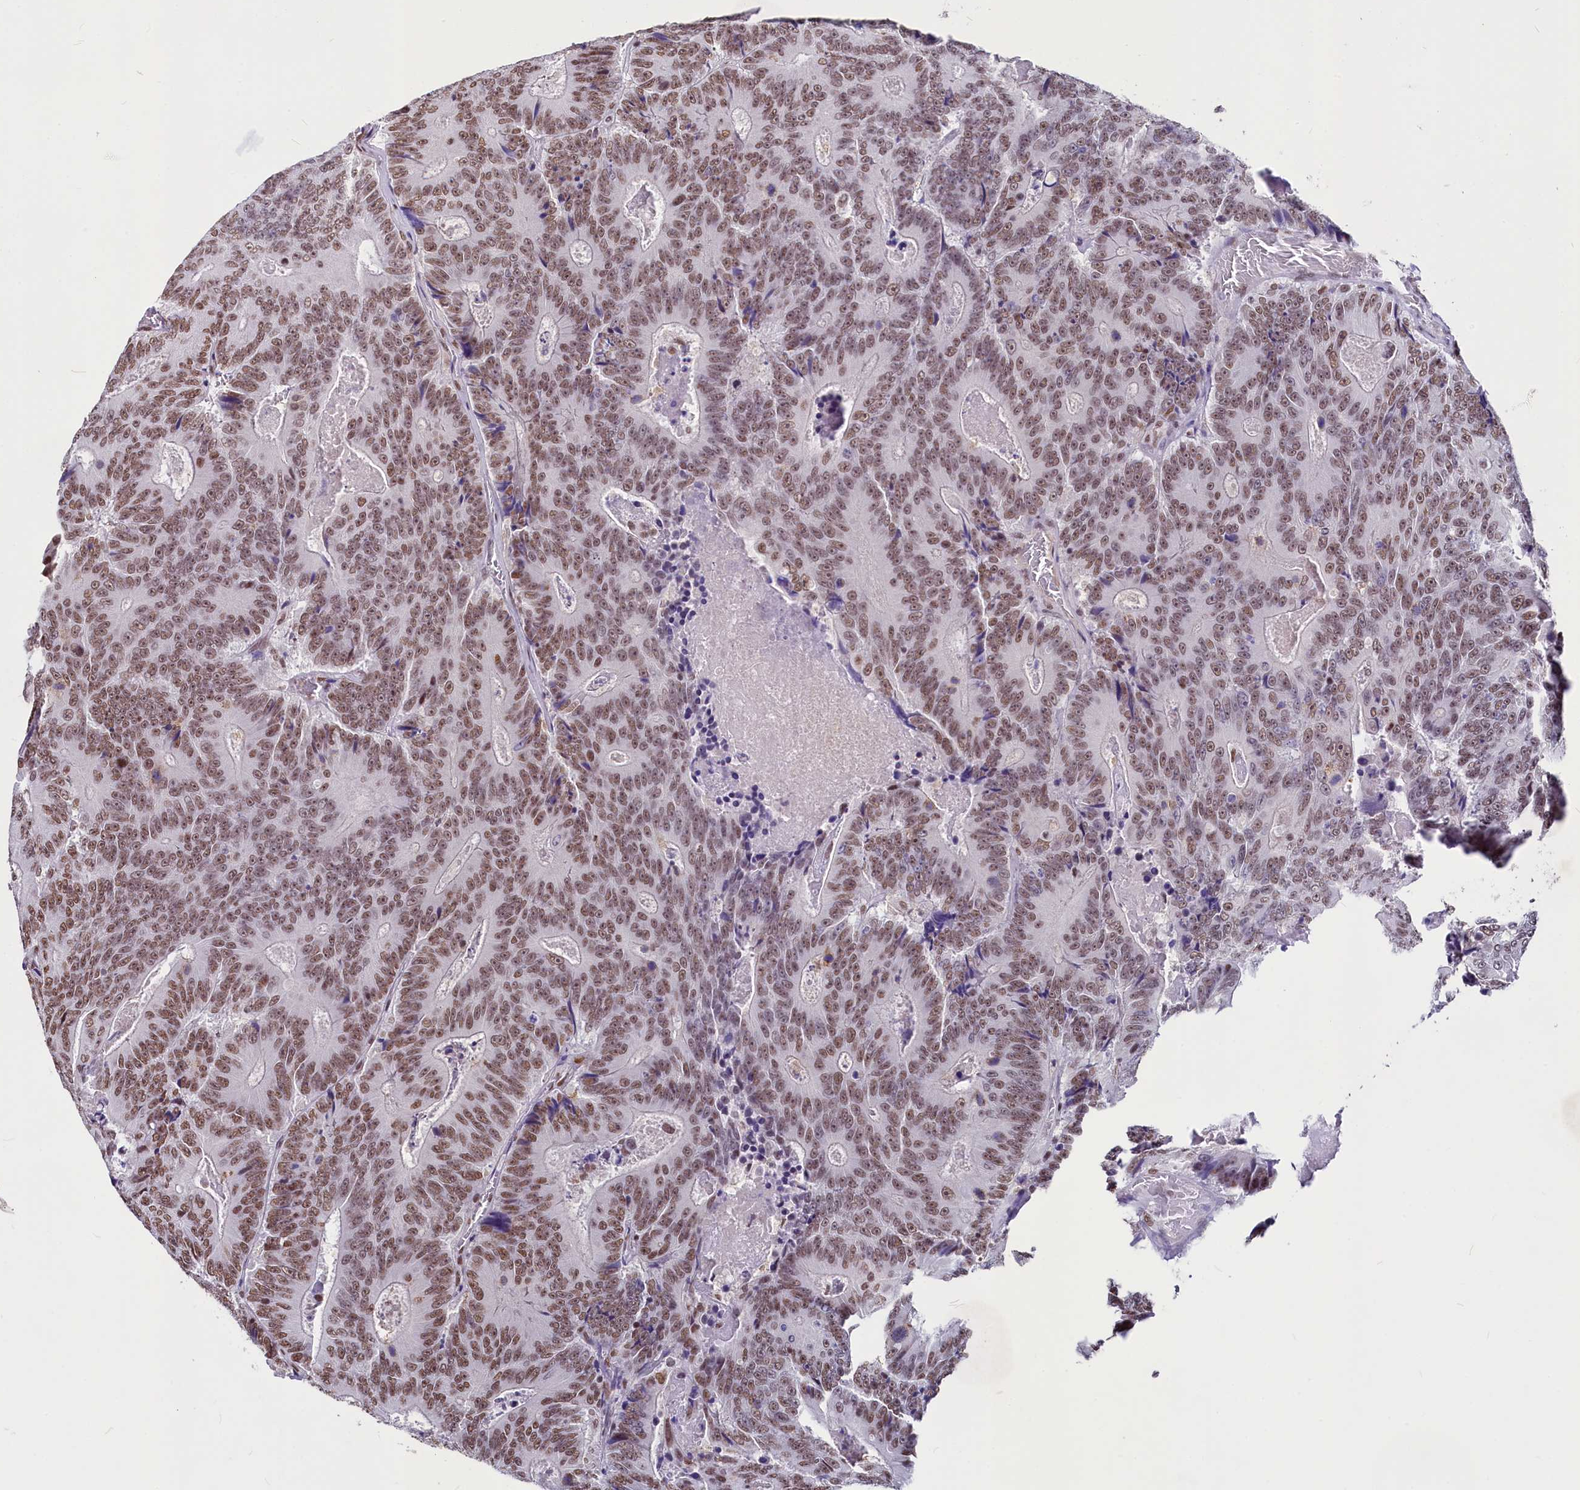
{"staining": {"intensity": "moderate", "quantity": ">75%", "location": "nuclear"}, "tissue": "colorectal cancer", "cell_type": "Tumor cells", "image_type": "cancer", "snomed": [{"axis": "morphology", "description": "Adenocarcinoma, NOS"}, {"axis": "topography", "description": "Colon"}], "caption": "Moderate nuclear protein staining is appreciated in approximately >75% of tumor cells in colorectal cancer.", "gene": "PARPBP", "patient": {"sex": "male", "age": 83}}